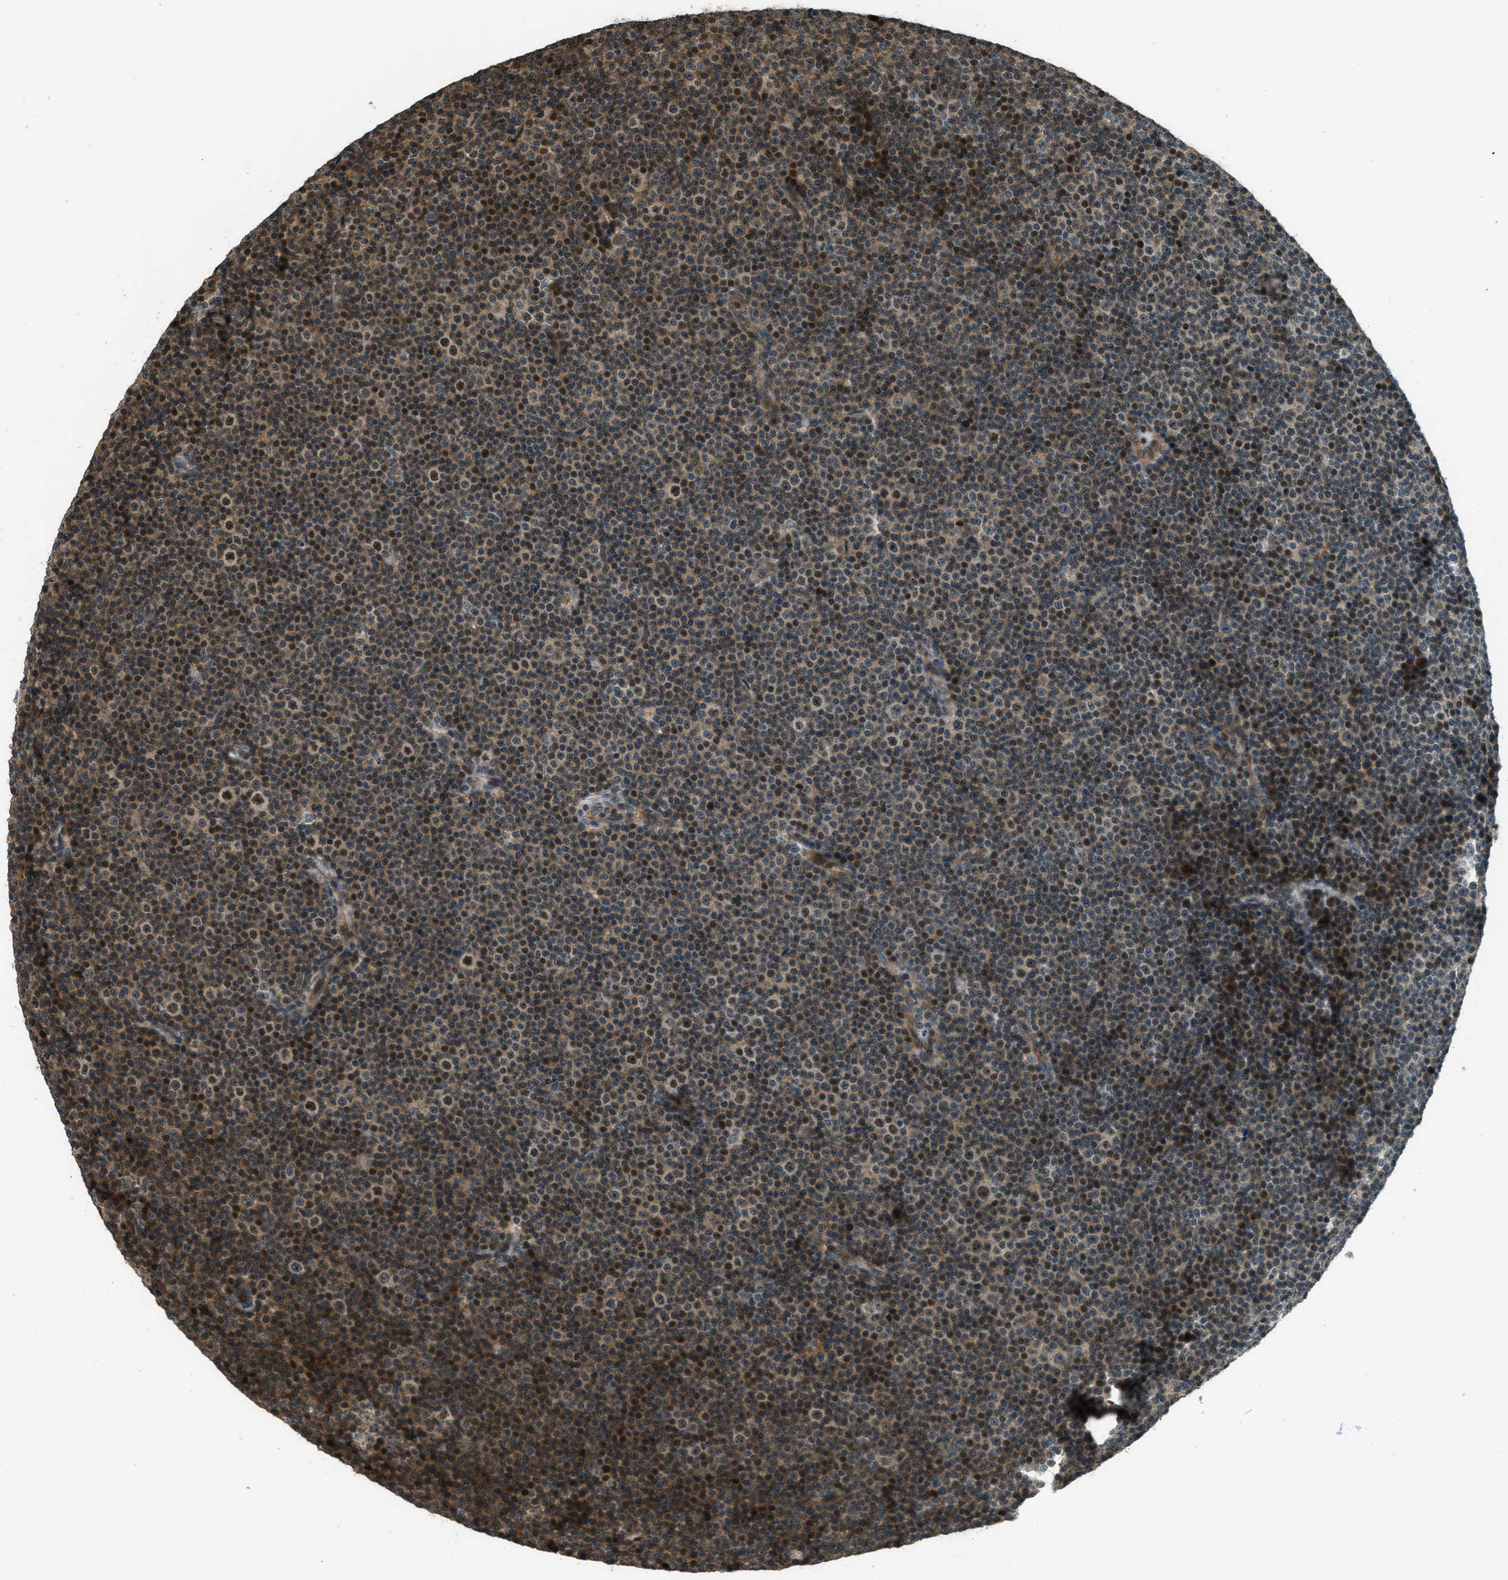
{"staining": {"intensity": "strong", "quantity": "25%-75%", "location": "nuclear"}, "tissue": "lymphoma", "cell_type": "Tumor cells", "image_type": "cancer", "snomed": [{"axis": "morphology", "description": "Malignant lymphoma, non-Hodgkin's type, Low grade"}, {"axis": "topography", "description": "Lymph node"}], "caption": "The micrograph demonstrates immunohistochemical staining of lymphoma. There is strong nuclear staining is appreciated in about 25%-75% of tumor cells.", "gene": "PTPN23", "patient": {"sex": "female", "age": 67}}